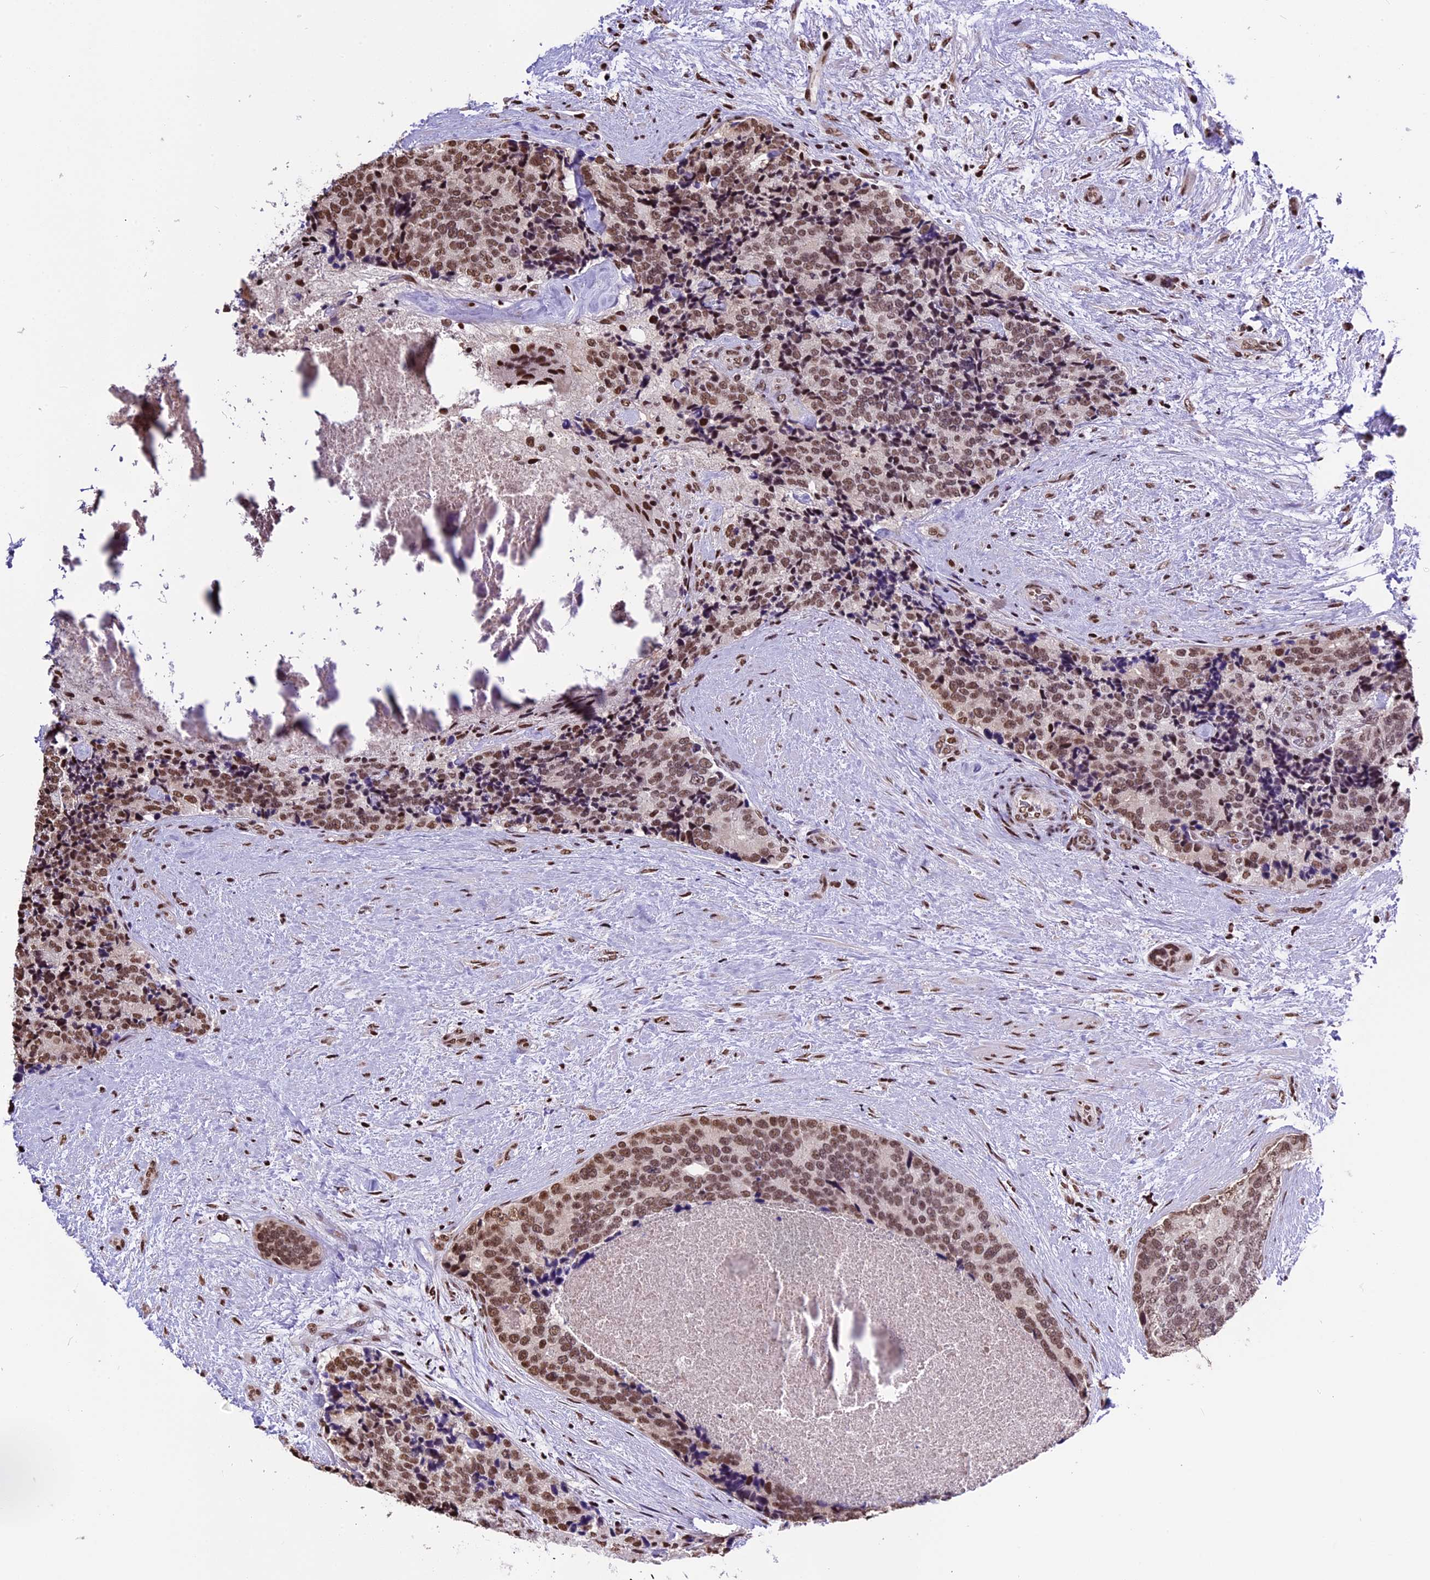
{"staining": {"intensity": "moderate", "quantity": ">75%", "location": "nuclear"}, "tissue": "prostate cancer", "cell_type": "Tumor cells", "image_type": "cancer", "snomed": [{"axis": "morphology", "description": "Adenocarcinoma, High grade"}, {"axis": "topography", "description": "Prostate"}], "caption": "Protein expression analysis of human prostate adenocarcinoma (high-grade) reveals moderate nuclear staining in approximately >75% of tumor cells. (DAB (3,3'-diaminobenzidine) IHC with brightfield microscopy, high magnification).", "gene": "POLR3E", "patient": {"sex": "male", "age": 70}}